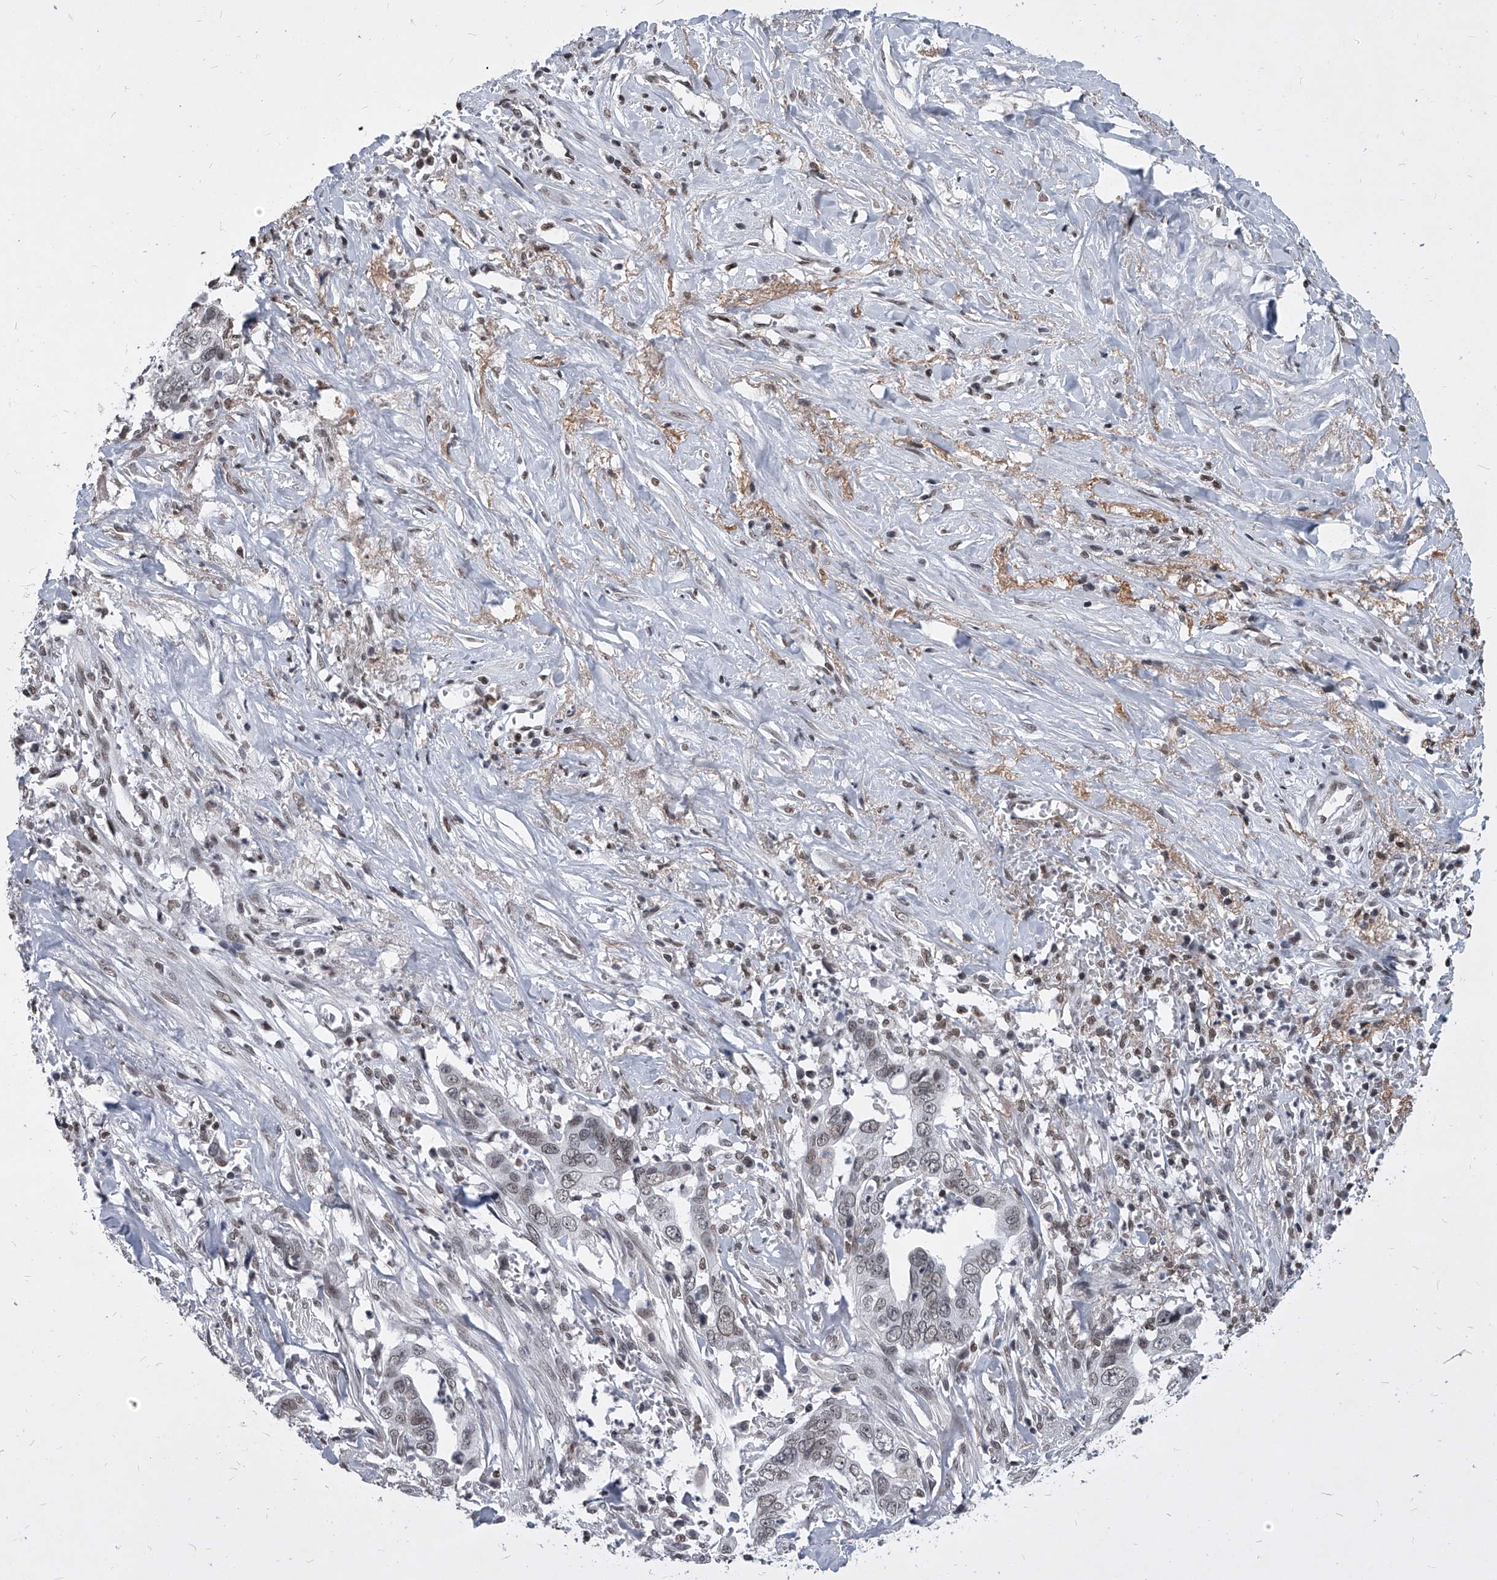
{"staining": {"intensity": "weak", "quantity": "25%-75%", "location": "nuclear"}, "tissue": "liver cancer", "cell_type": "Tumor cells", "image_type": "cancer", "snomed": [{"axis": "morphology", "description": "Cholangiocarcinoma"}, {"axis": "topography", "description": "Liver"}], "caption": "The image shows a brown stain indicating the presence of a protein in the nuclear of tumor cells in liver cancer.", "gene": "PPIL4", "patient": {"sex": "female", "age": 79}}